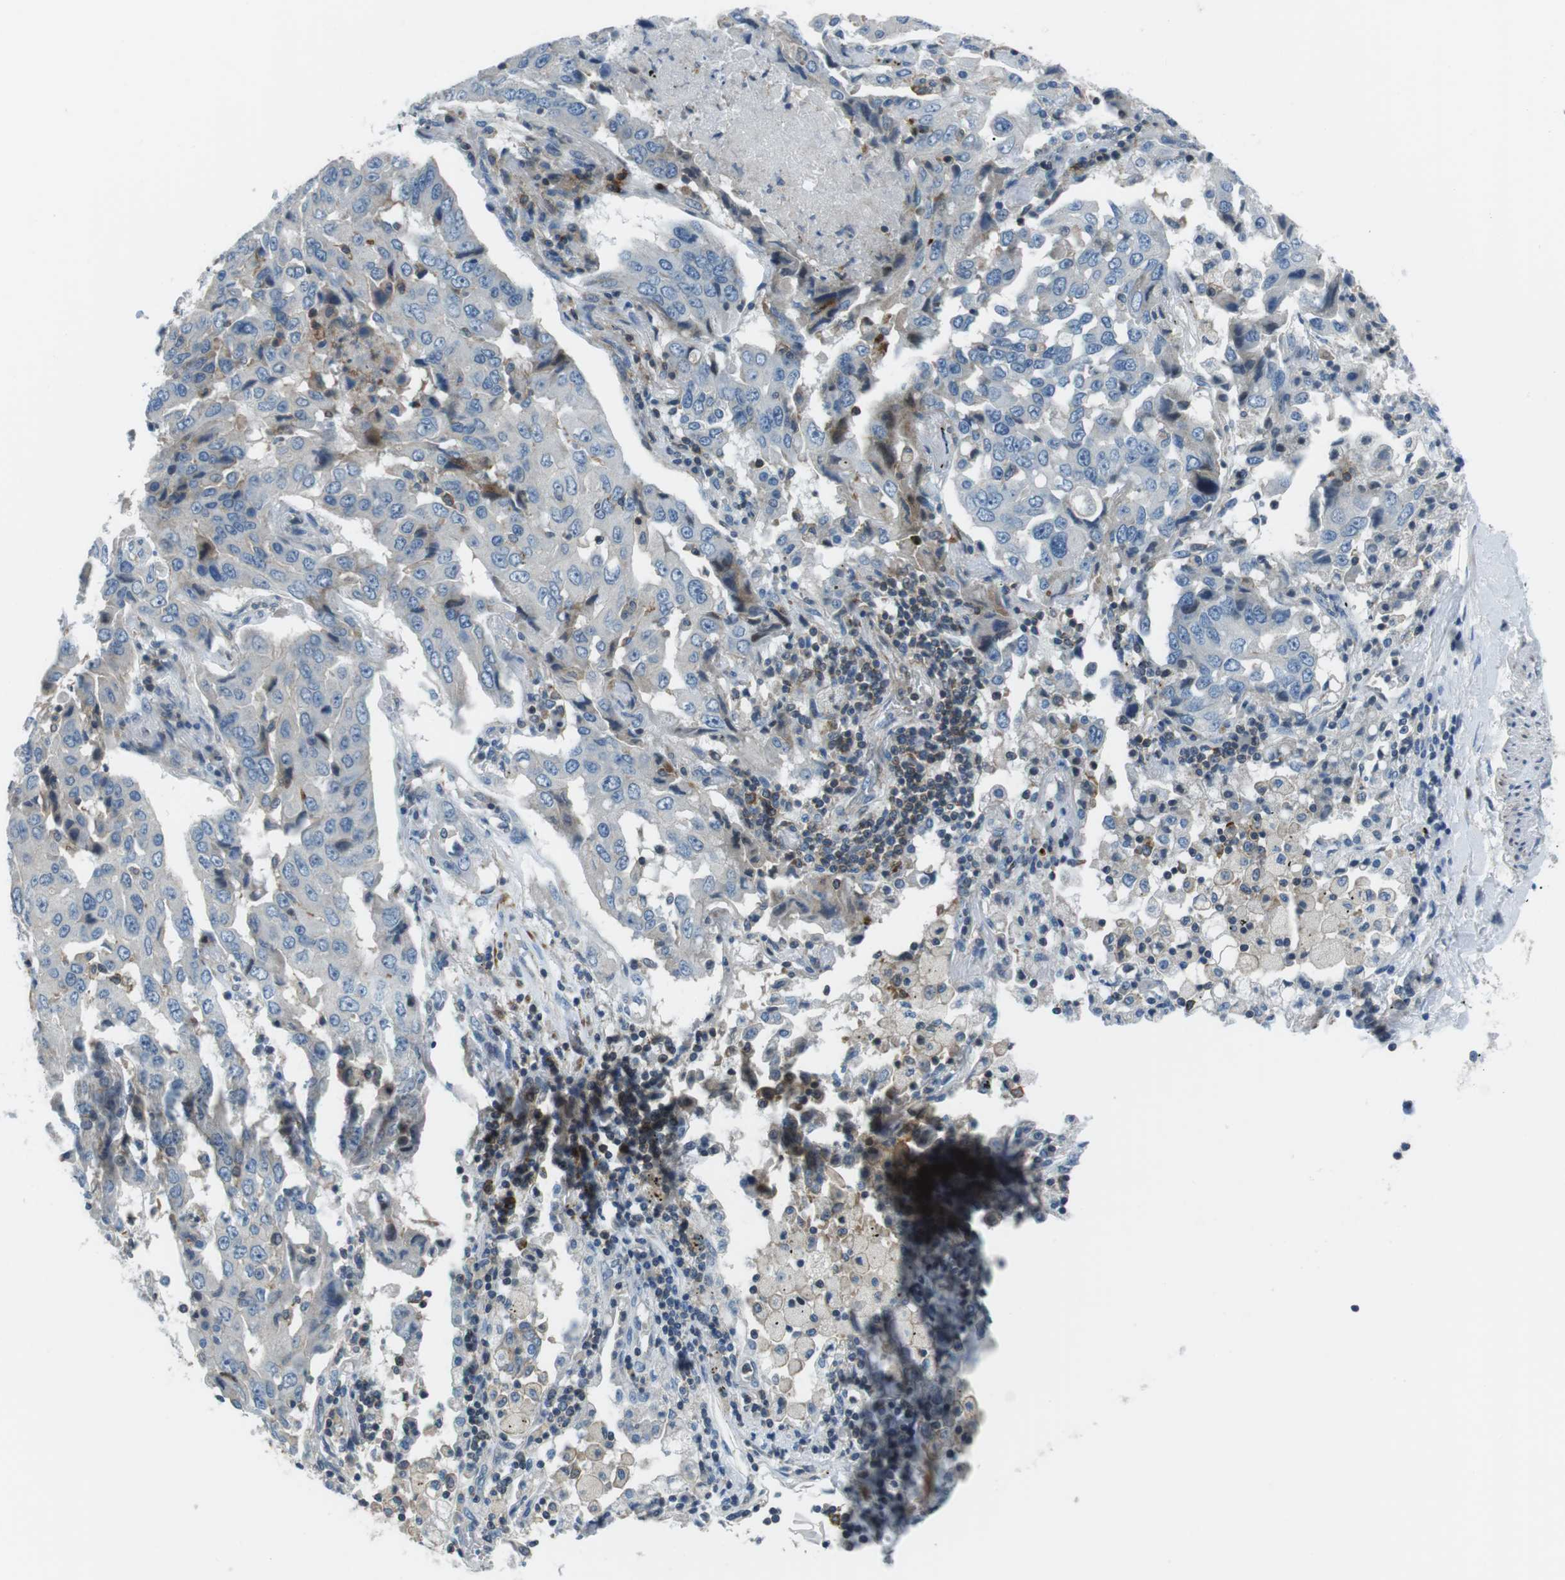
{"staining": {"intensity": "negative", "quantity": "none", "location": "none"}, "tissue": "lung cancer", "cell_type": "Tumor cells", "image_type": "cancer", "snomed": [{"axis": "morphology", "description": "Adenocarcinoma, NOS"}, {"axis": "topography", "description": "Lung"}], "caption": "Micrograph shows no significant protein positivity in tumor cells of lung adenocarcinoma.", "gene": "ARVCF", "patient": {"sex": "female", "age": 65}}